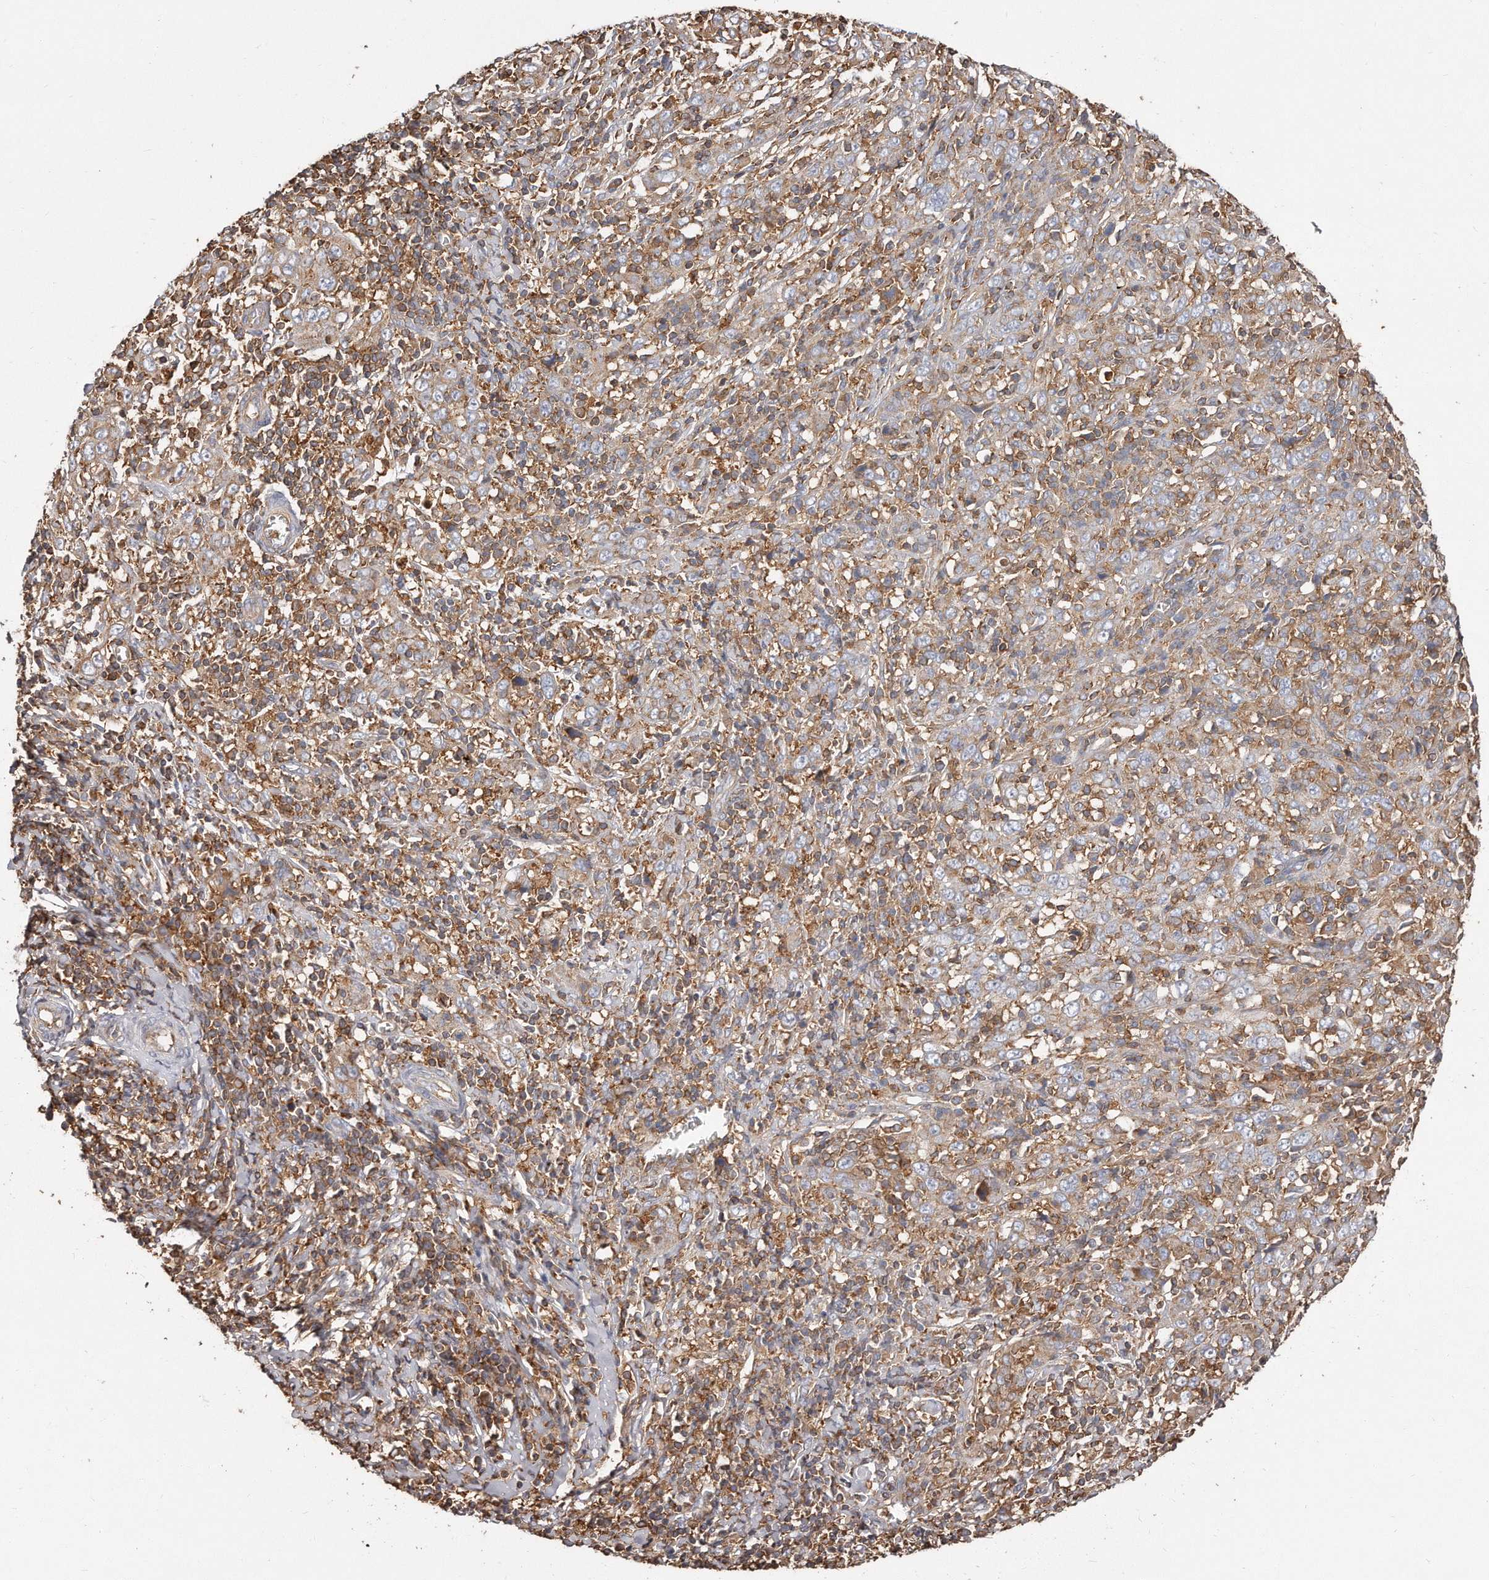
{"staining": {"intensity": "negative", "quantity": "none", "location": "none"}, "tissue": "cervical cancer", "cell_type": "Tumor cells", "image_type": "cancer", "snomed": [{"axis": "morphology", "description": "Squamous cell carcinoma, NOS"}, {"axis": "topography", "description": "Cervix"}], "caption": "Tumor cells show no significant expression in cervical squamous cell carcinoma. (Stains: DAB immunohistochemistry with hematoxylin counter stain, Microscopy: brightfield microscopy at high magnification).", "gene": "CAP1", "patient": {"sex": "female", "age": 46}}